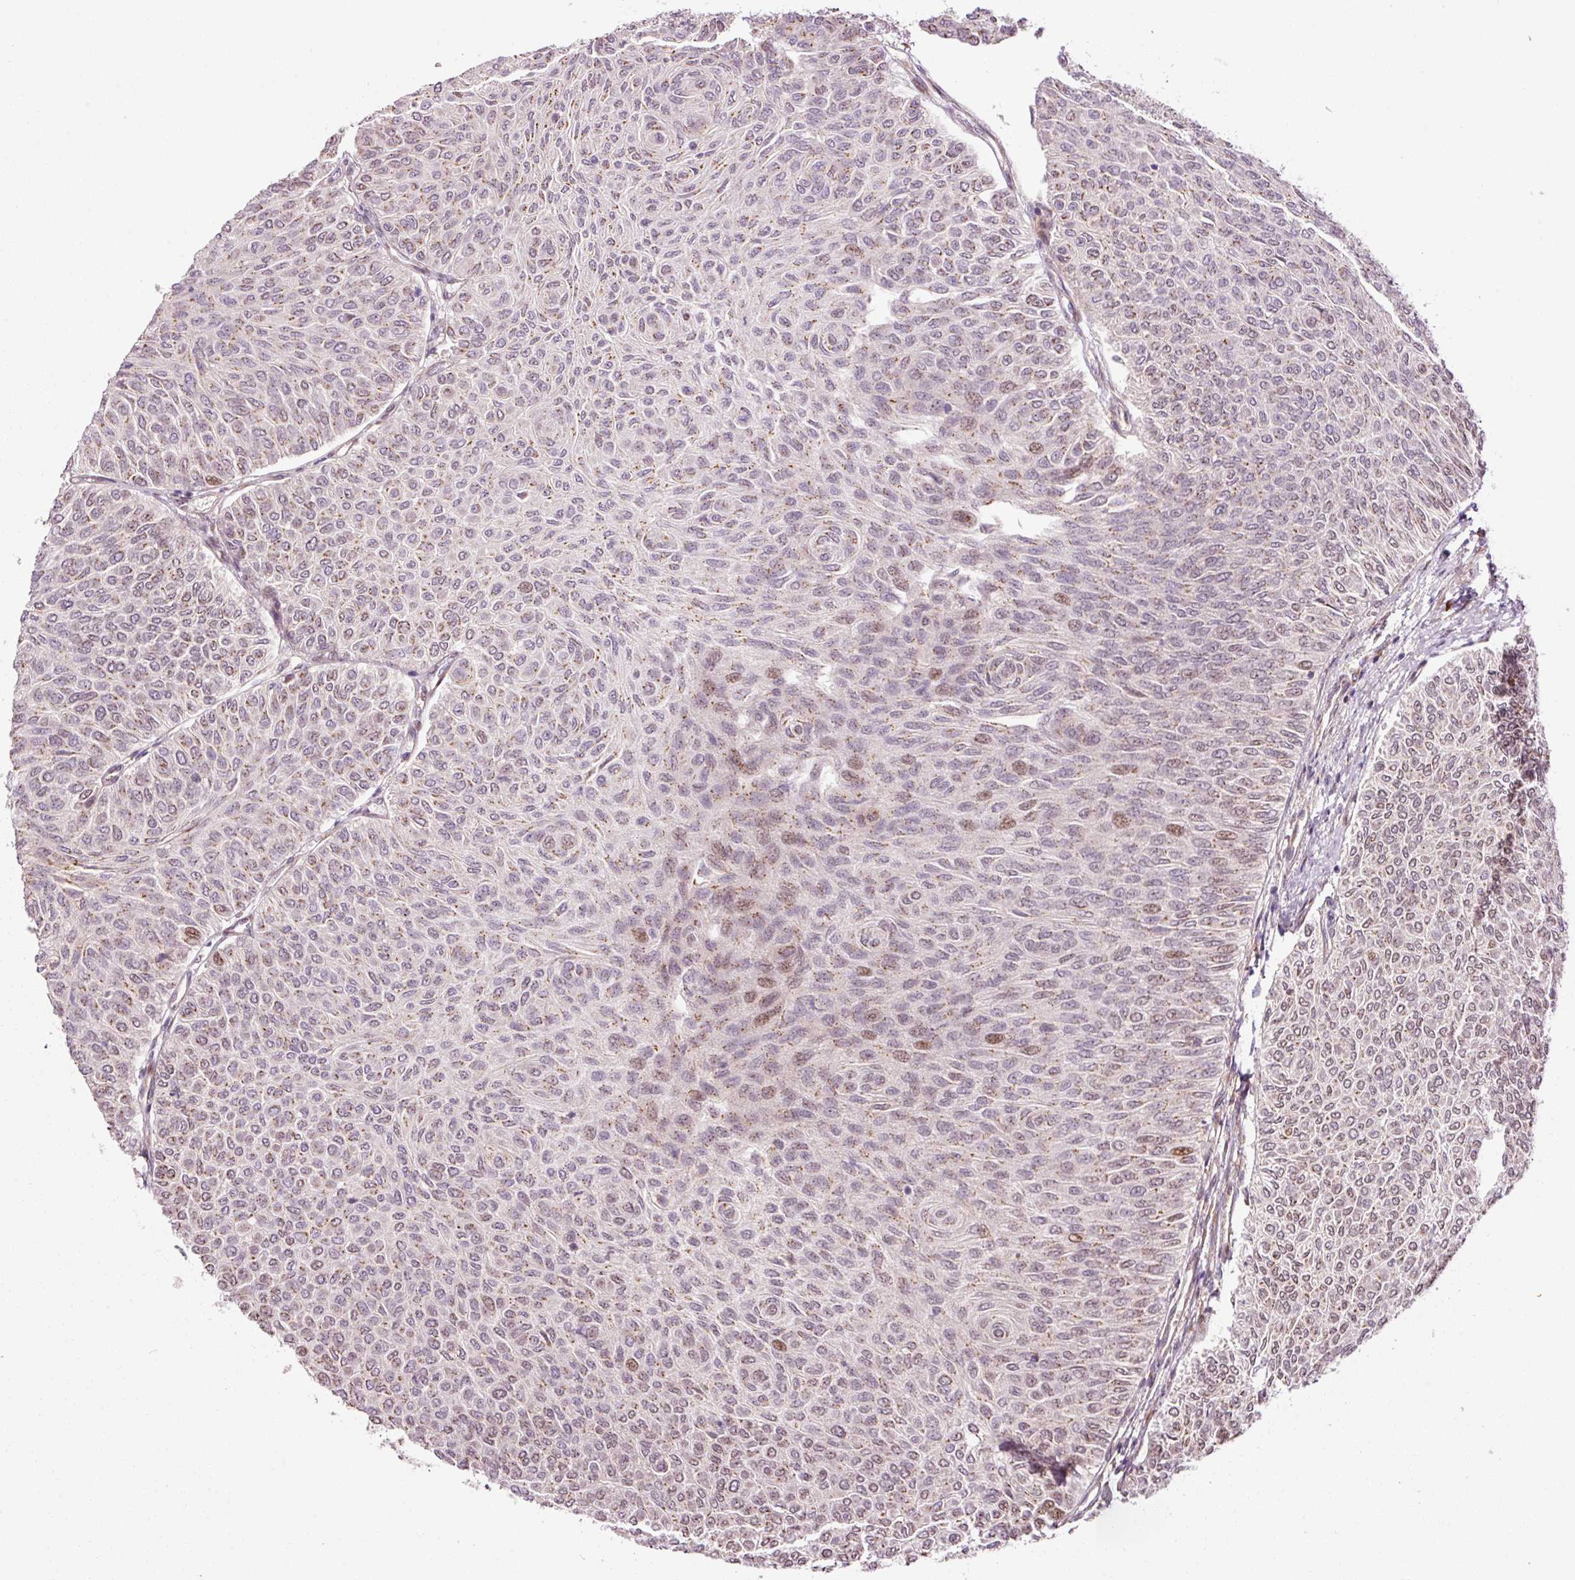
{"staining": {"intensity": "moderate", "quantity": "<25%", "location": "nuclear"}, "tissue": "urothelial cancer", "cell_type": "Tumor cells", "image_type": "cancer", "snomed": [{"axis": "morphology", "description": "Urothelial carcinoma, Low grade"}, {"axis": "topography", "description": "Urinary bladder"}], "caption": "The micrograph demonstrates staining of low-grade urothelial carcinoma, revealing moderate nuclear protein expression (brown color) within tumor cells.", "gene": "ANKRD20A1", "patient": {"sex": "male", "age": 78}}